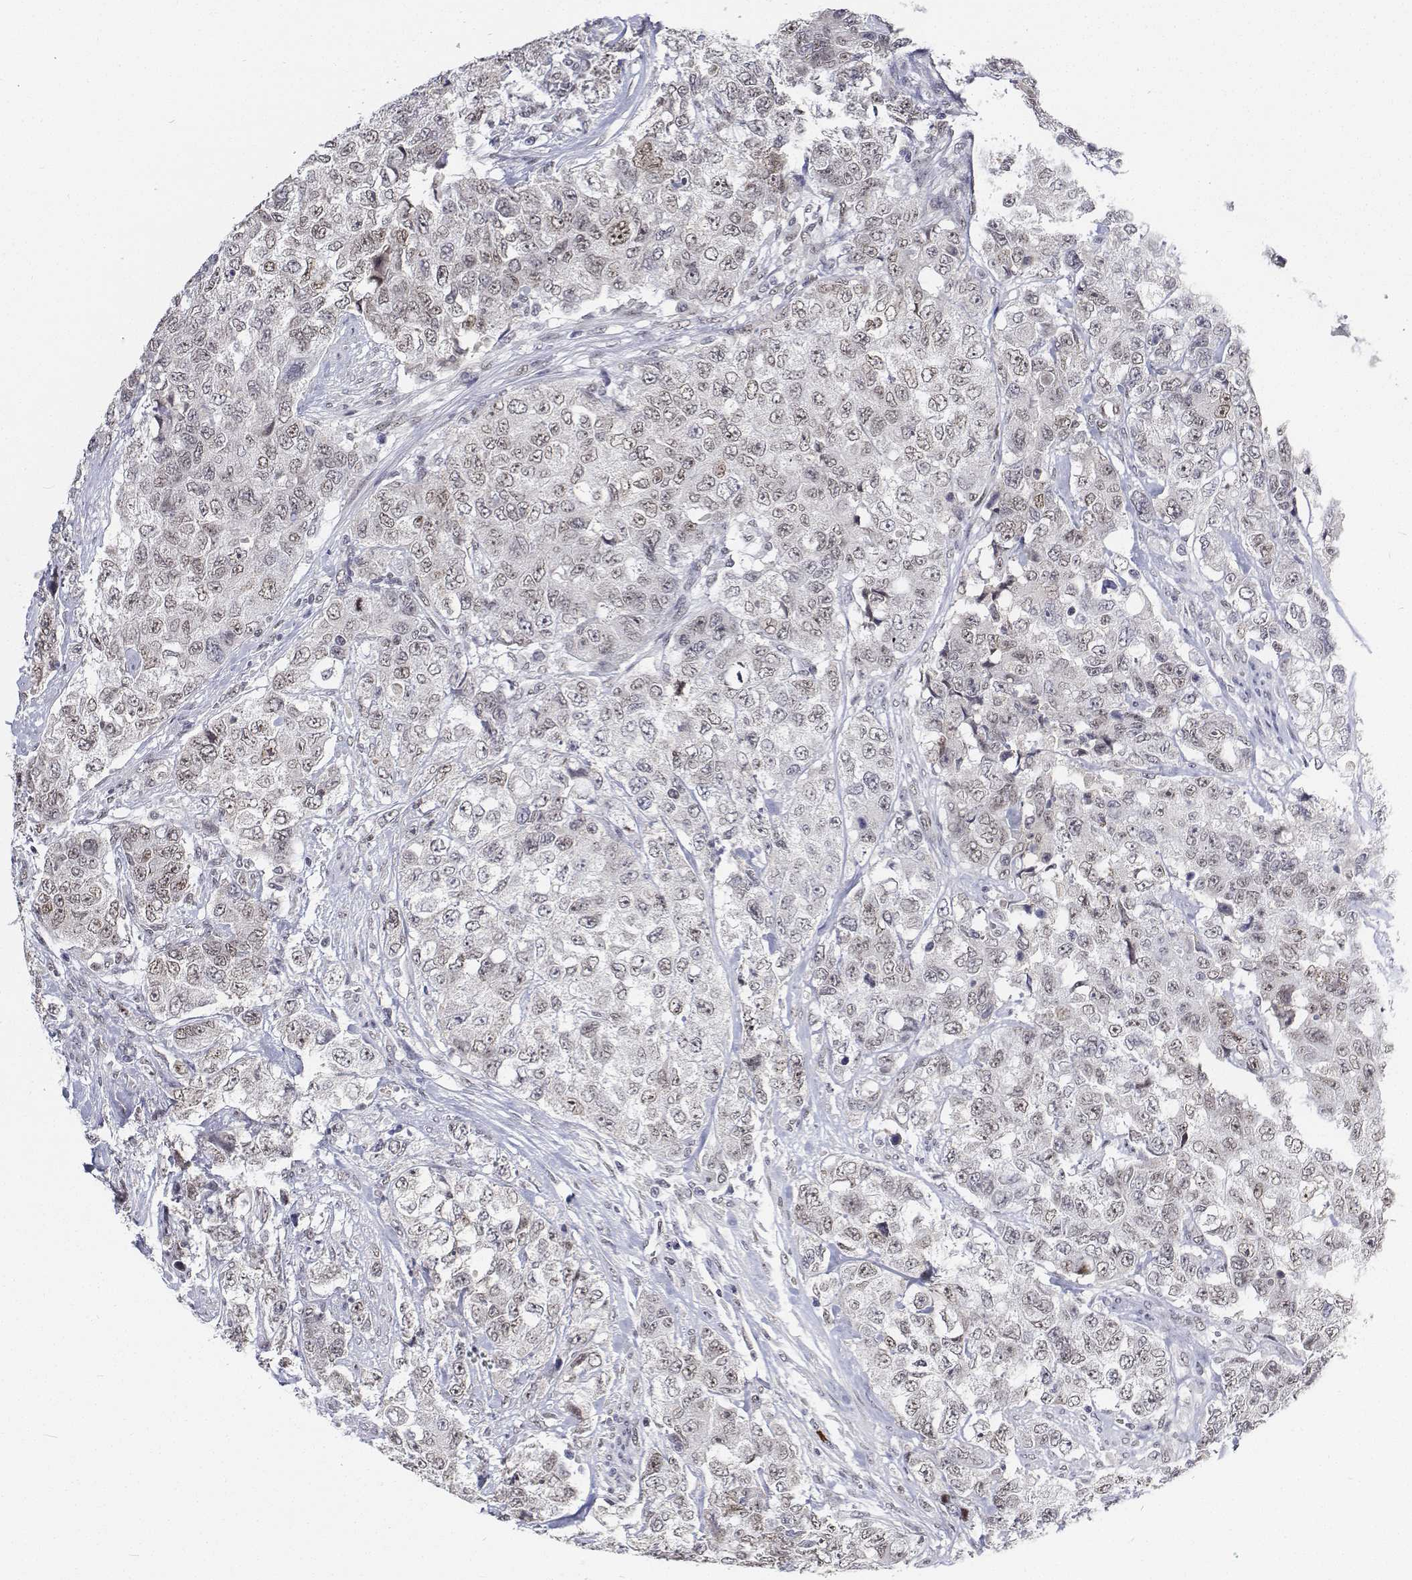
{"staining": {"intensity": "weak", "quantity": "25%-75%", "location": "nuclear"}, "tissue": "urothelial cancer", "cell_type": "Tumor cells", "image_type": "cancer", "snomed": [{"axis": "morphology", "description": "Urothelial carcinoma, High grade"}, {"axis": "topography", "description": "Urinary bladder"}], "caption": "A brown stain labels weak nuclear staining of a protein in human urothelial cancer tumor cells.", "gene": "ATRX", "patient": {"sex": "female", "age": 78}}